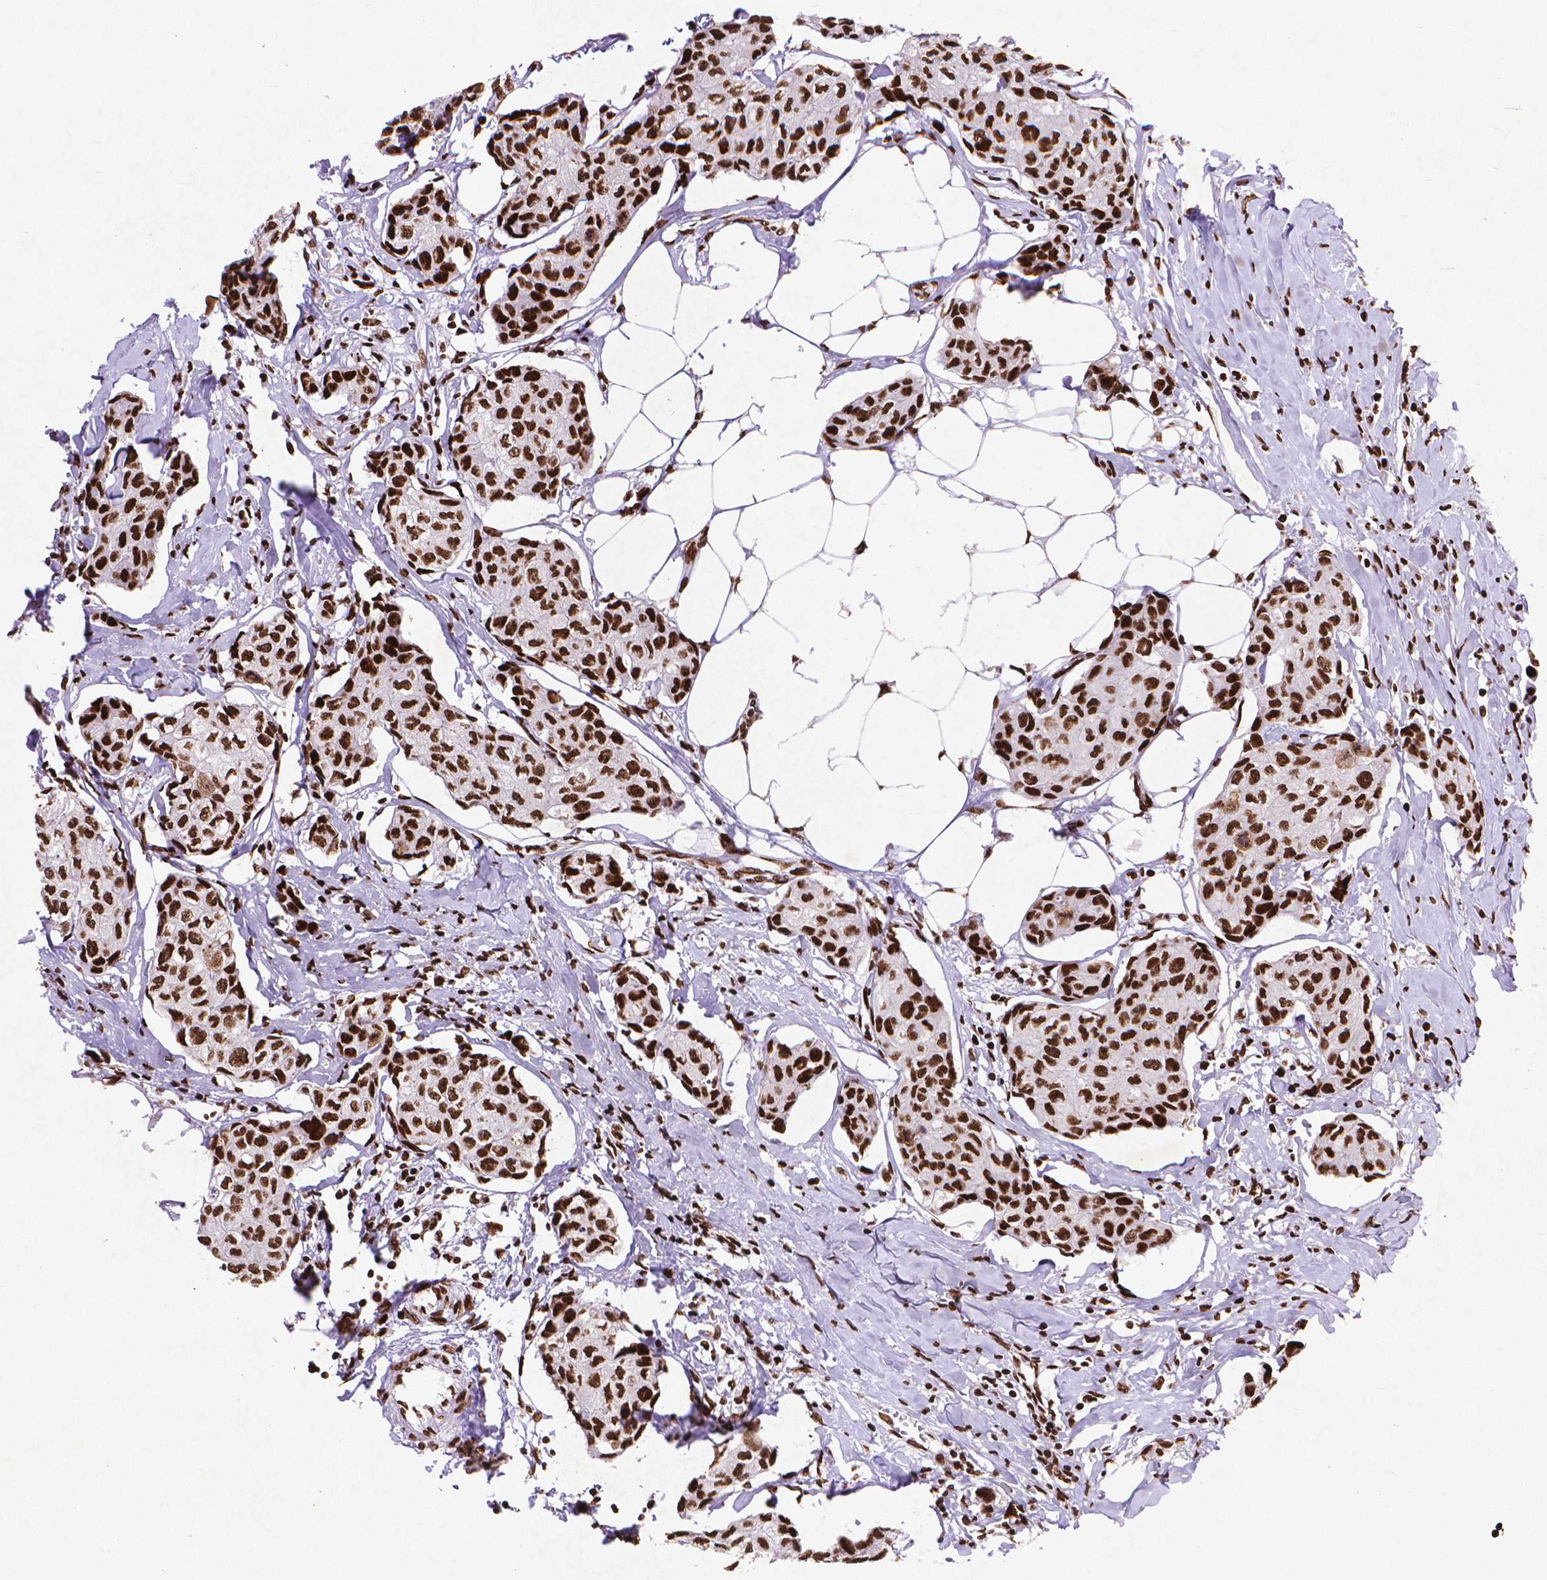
{"staining": {"intensity": "strong", "quantity": ">75%", "location": "nuclear"}, "tissue": "breast cancer", "cell_type": "Tumor cells", "image_type": "cancer", "snomed": [{"axis": "morphology", "description": "Duct carcinoma"}, {"axis": "topography", "description": "Breast"}], "caption": "Protein expression analysis of human invasive ductal carcinoma (breast) reveals strong nuclear staining in approximately >75% of tumor cells.", "gene": "CITED2", "patient": {"sex": "female", "age": 80}}